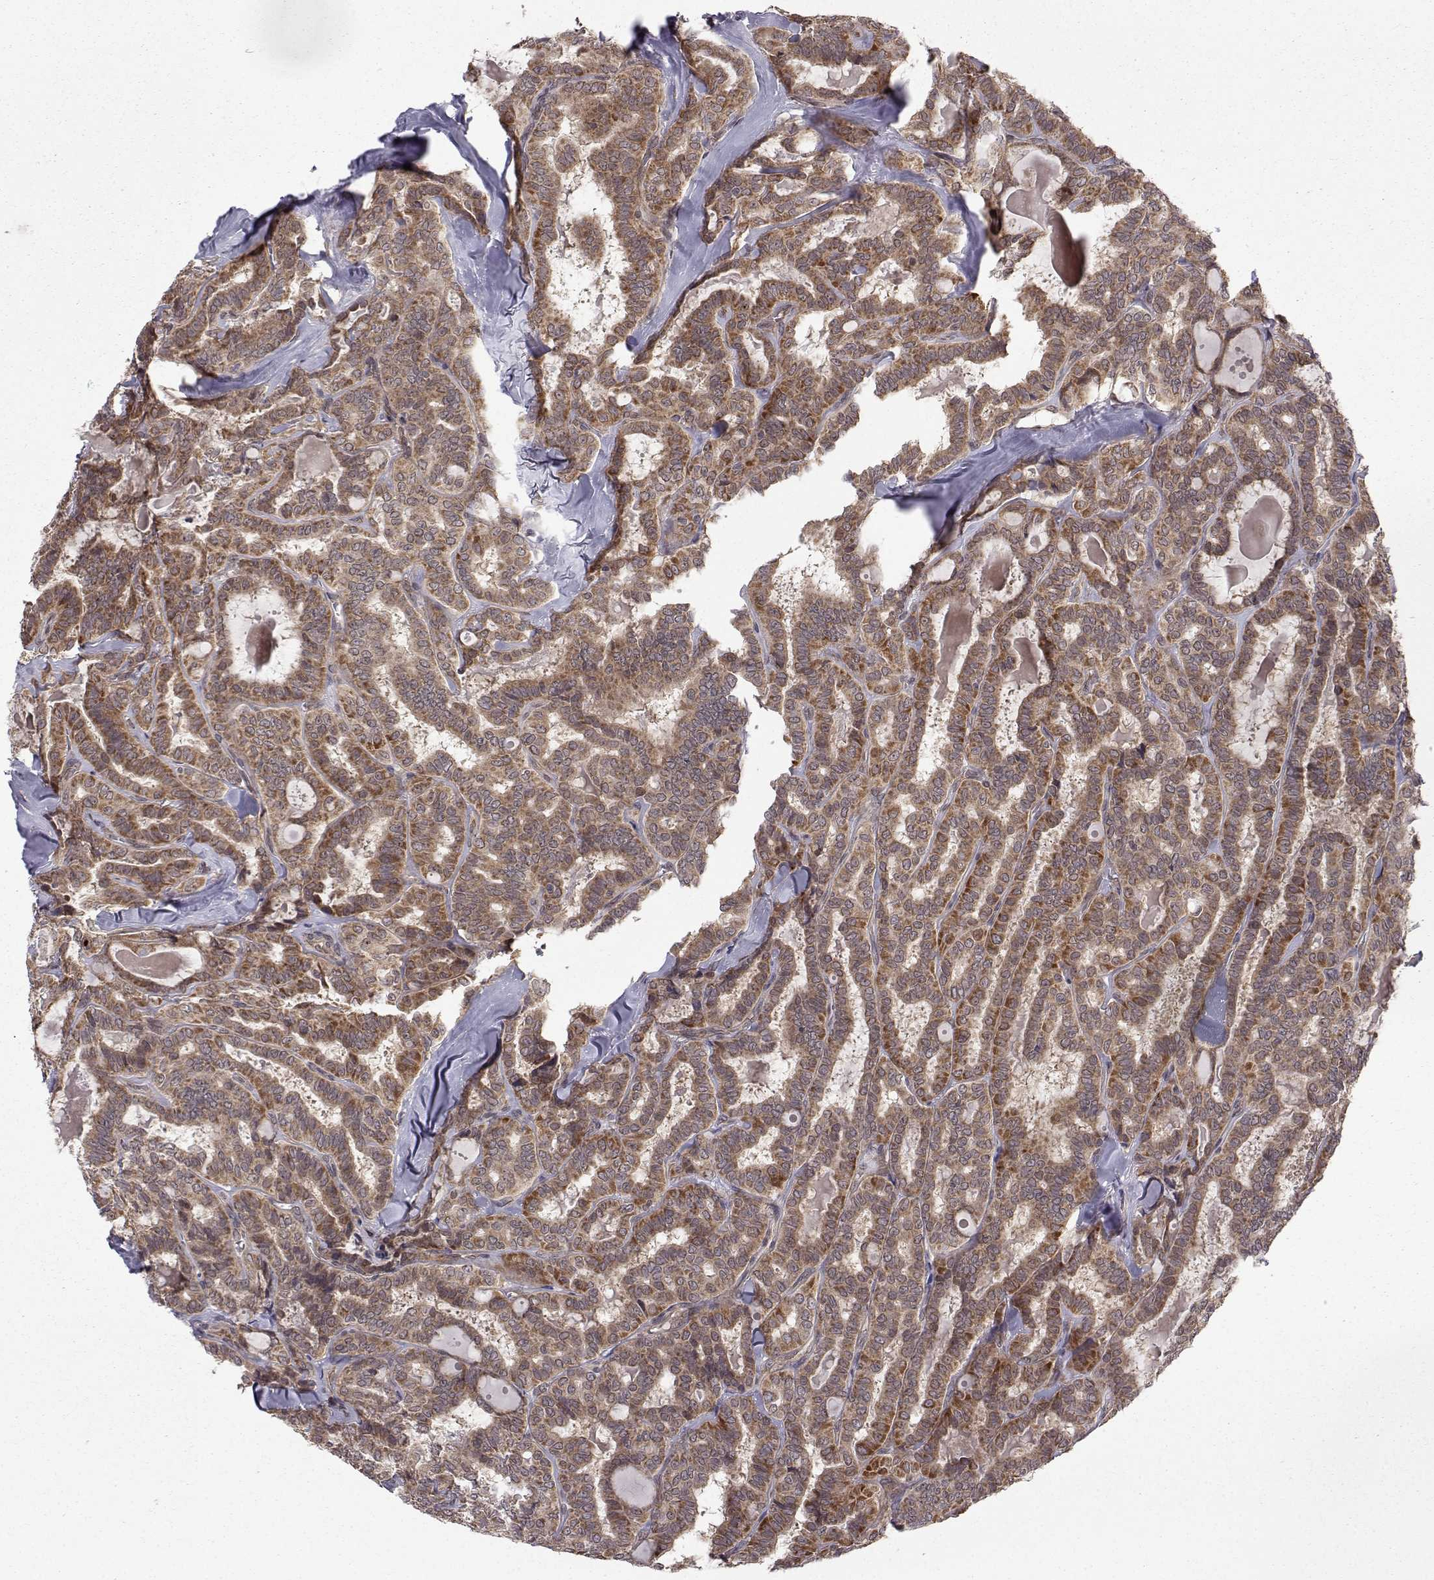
{"staining": {"intensity": "strong", "quantity": ">75%", "location": "cytoplasmic/membranous"}, "tissue": "thyroid cancer", "cell_type": "Tumor cells", "image_type": "cancer", "snomed": [{"axis": "morphology", "description": "Papillary adenocarcinoma, NOS"}, {"axis": "topography", "description": "Thyroid gland"}], "caption": "Thyroid cancer (papillary adenocarcinoma) was stained to show a protein in brown. There is high levels of strong cytoplasmic/membranous positivity in about >75% of tumor cells. (DAB (3,3'-diaminobenzidine) = brown stain, brightfield microscopy at high magnification).", "gene": "PKN2", "patient": {"sex": "female", "age": 39}}